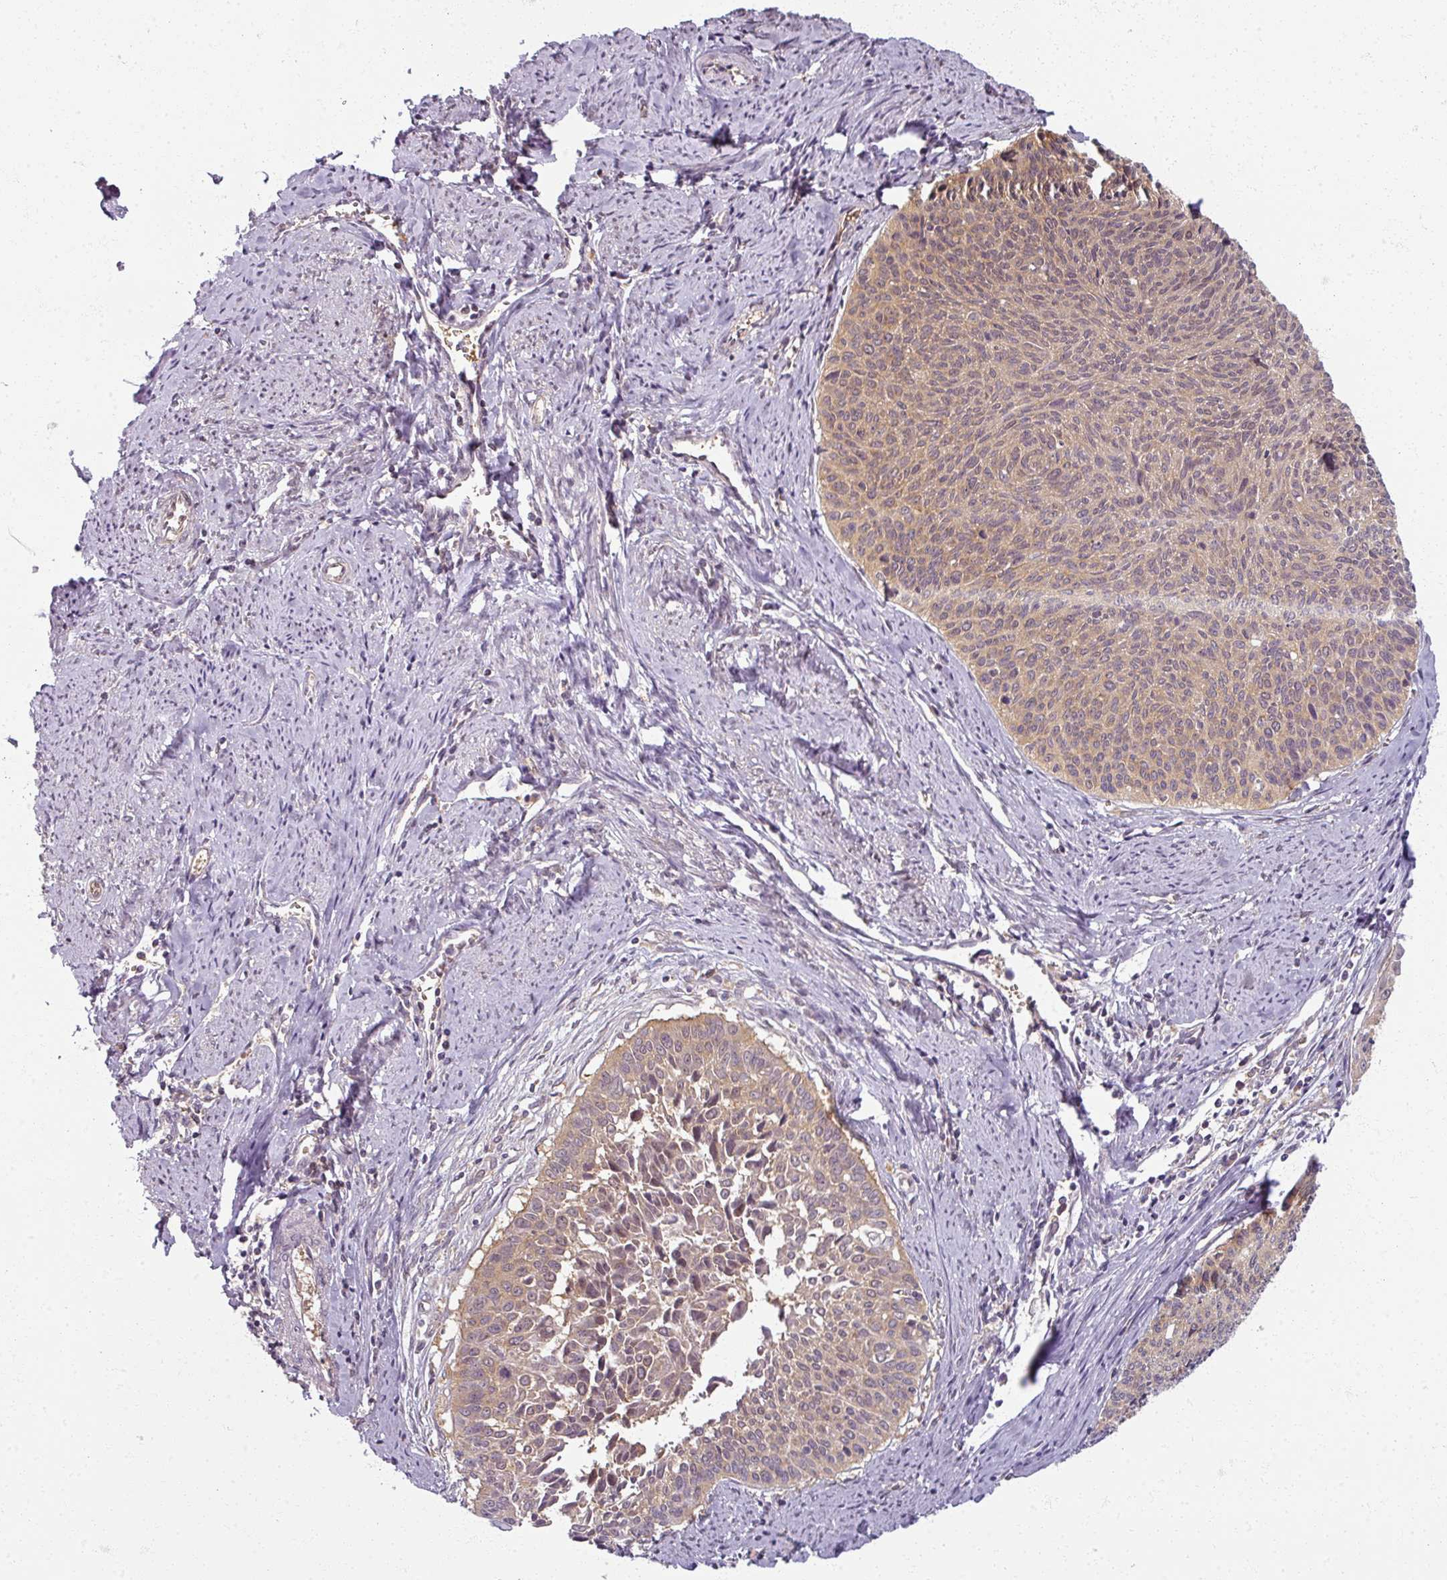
{"staining": {"intensity": "weak", "quantity": ">75%", "location": "cytoplasmic/membranous"}, "tissue": "cervical cancer", "cell_type": "Tumor cells", "image_type": "cancer", "snomed": [{"axis": "morphology", "description": "Squamous cell carcinoma, NOS"}, {"axis": "topography", "description": "Cervix"}], "caption": "Tumor cells exhibit low levels of weak cytoplasmic/membranous positivity in approximately >75% of cells in cervical cancer. (DAB IHC with brightfield microscopy, high magnification).", "gene": "AGPAT4", "patient": {"sex": "female", "age": 55}}